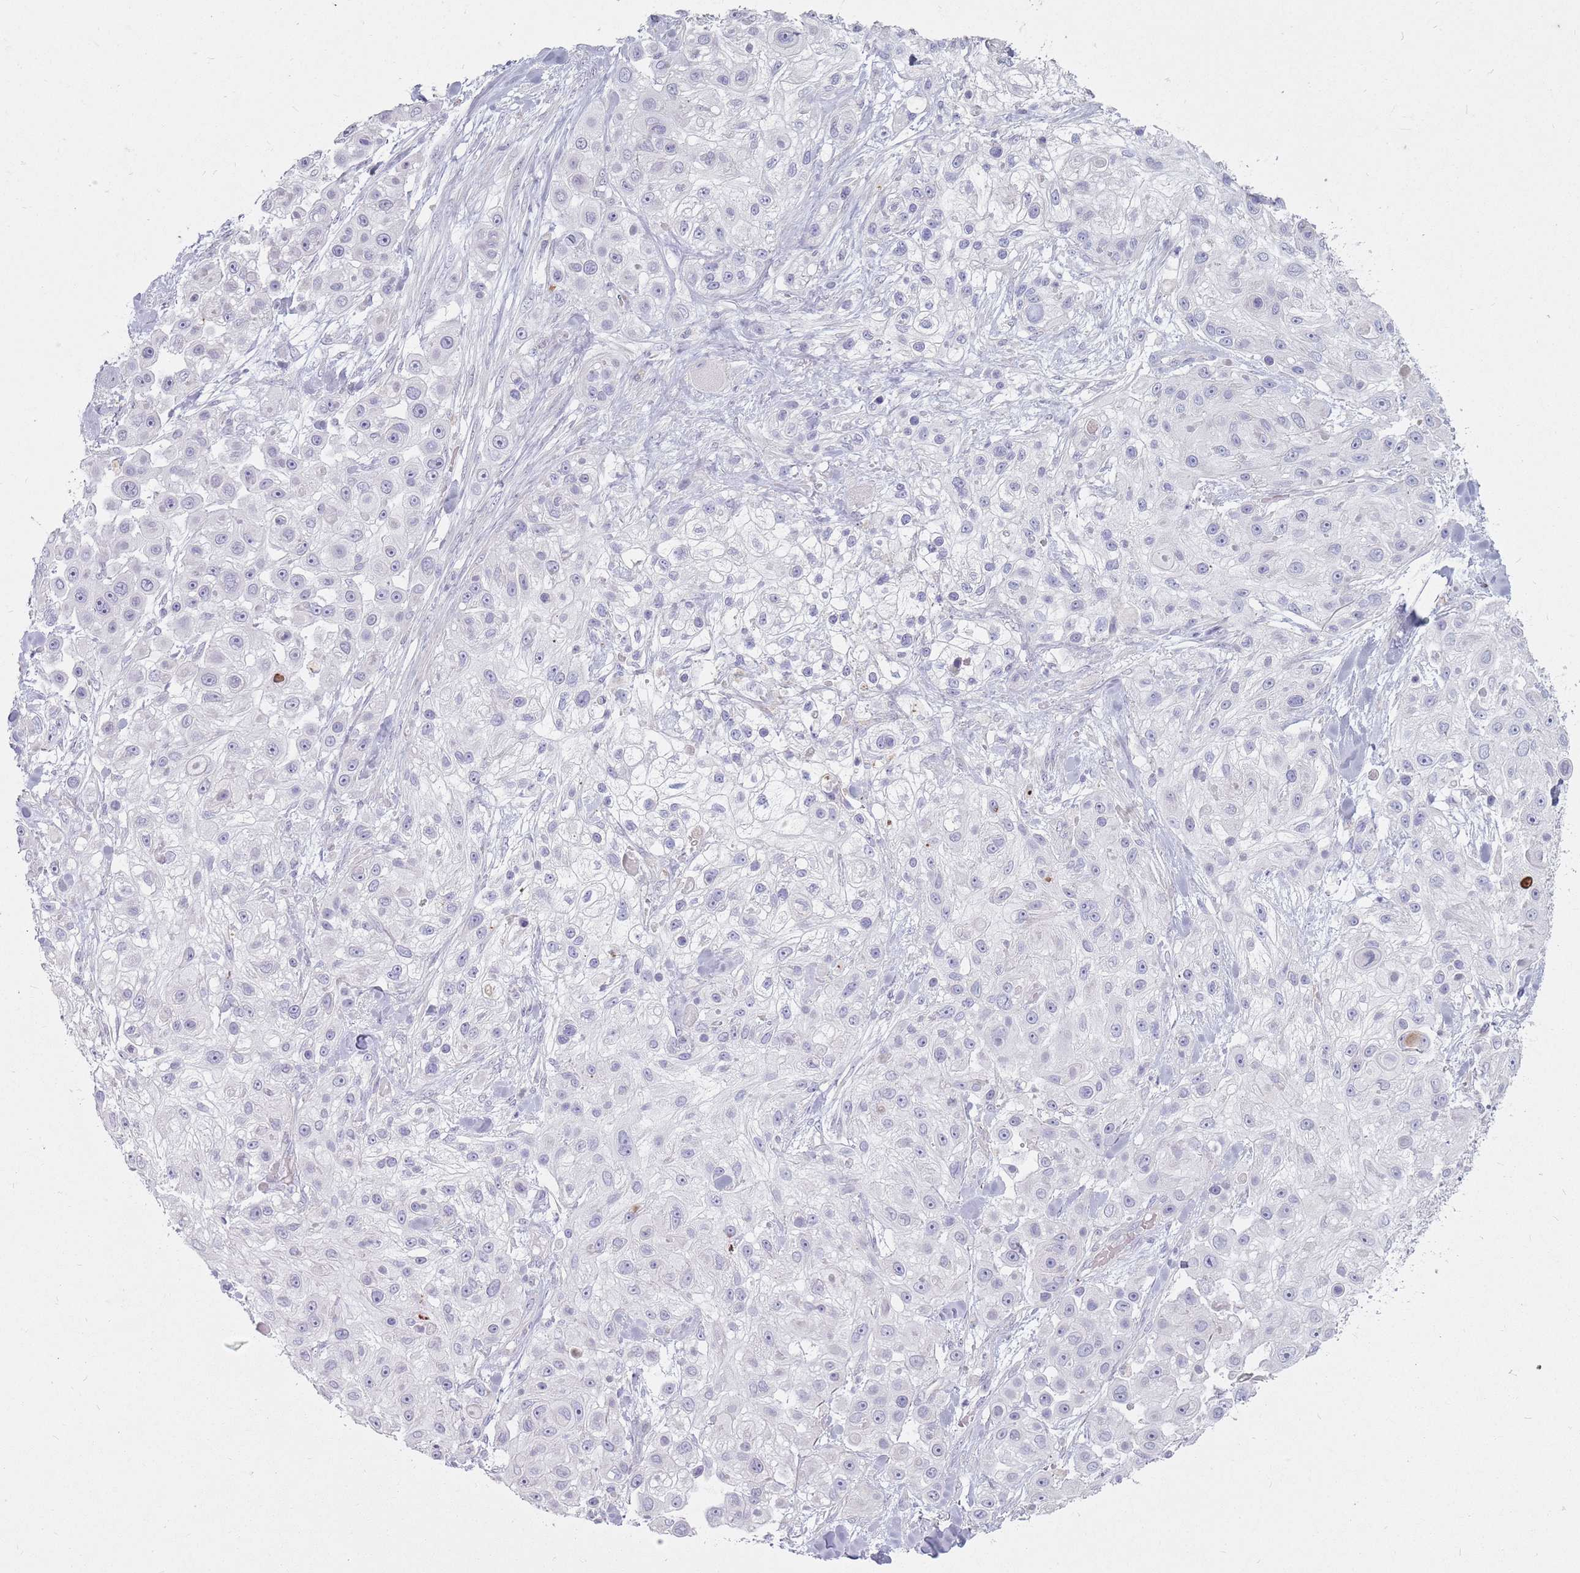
{"staining": {"intensity": "negative", "quantity": "none", "location": "none"}, "tissue": "skin cancer", "cell_type": "Tumor cells", "image_type": "cancer", "snomed": [{"axis": "morphology", "description": "Squamous cell carcinoma, NOS"}, {"axis": "topography", "description": "Skin"}], "caption": "Immunohistochemical staining of human skin cancer reveals no significant staining in tumor cells.", "gene": "DXO", "patient": {"sex": "male", "age": 67}}